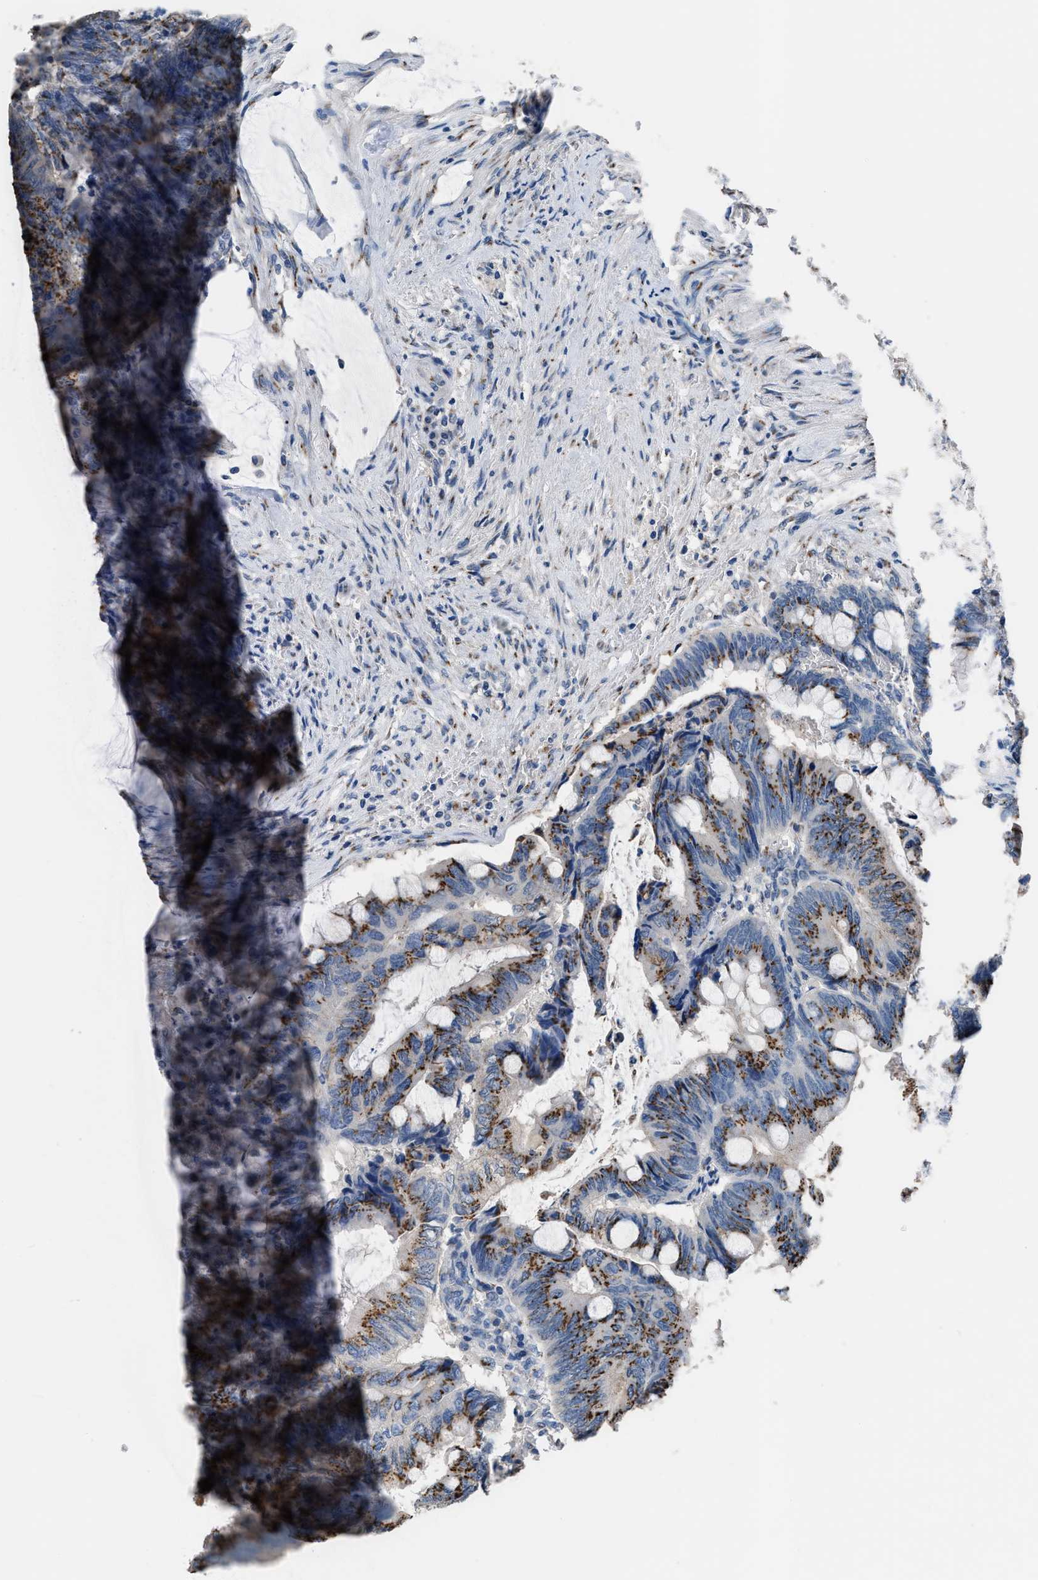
{"staining": {"intensity": "strong", "quantity": ">75%", "location": "cytoplasmic/membranous"}, "tissue": "colorectal cancer", "cell_type": "Tumor cells", "image_type": "cancer", "snomed": [{"axis": "morphology", "description": "Normal tissue, NOS"}, {"axis": "morphology", "description": "Adenocarcinoma, NOS"}, {"axis": "topography", "description": "Rectum"}, {"axis": "topography", "description": "Peripheral nerve tissue"}], "caption": "Immunohistochemical staining of colorectal cancer (adenocarcinoma) displays high levels of strong cytoplasmic/membranous protein staining in about >75% of tumor cells. The staining was performed using DAB to visualize the protein expression in brown, while the nuclei were stained in blue with hematoxylin (Magnification: 20x).", "gene": "GOLM1", "patient": {"sex": "male", "age": 92}}